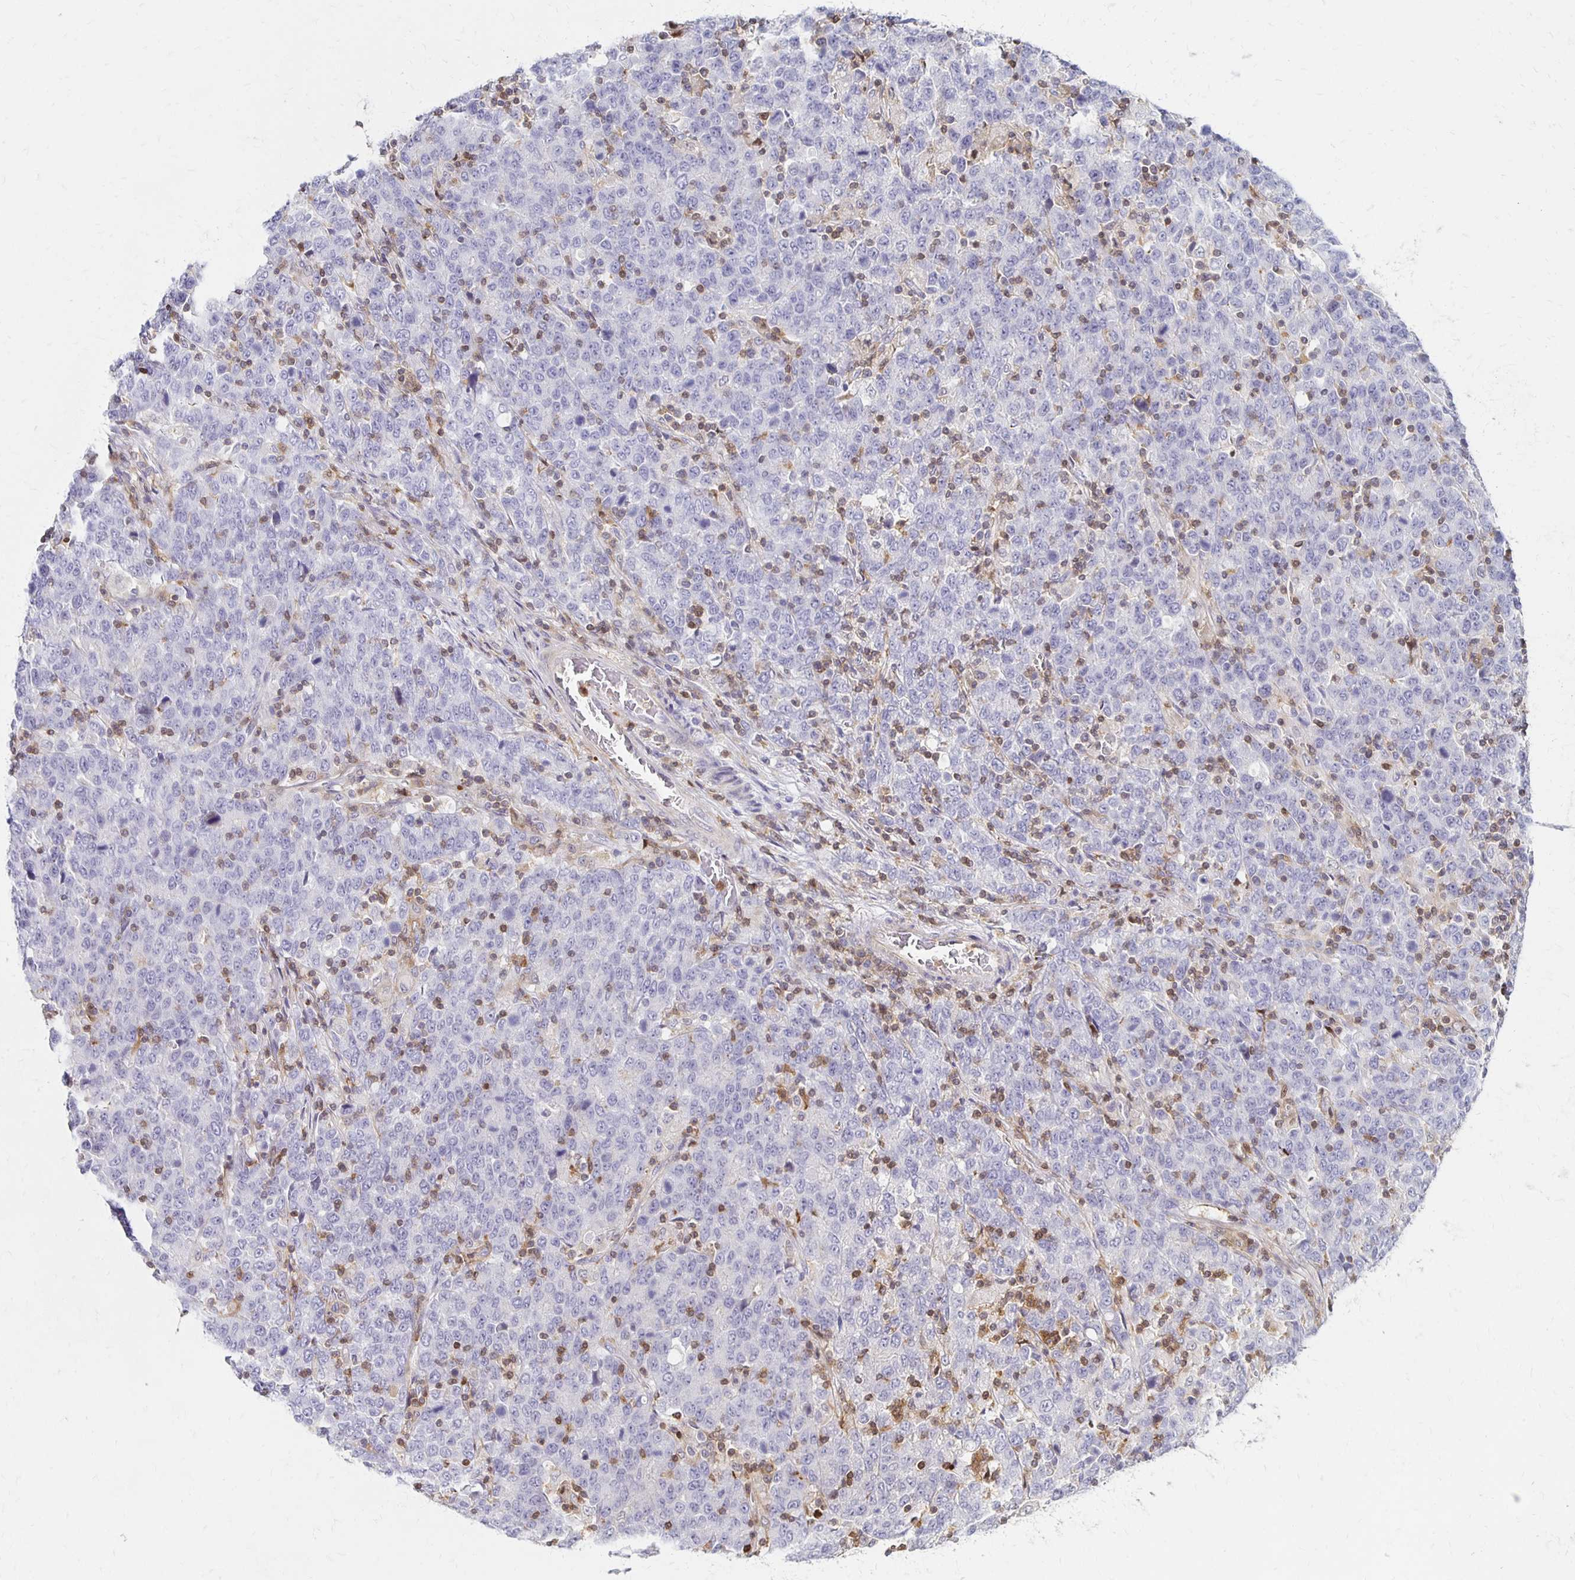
{"staining": {"intensity": "negative", "quantity": "none", "location": "none"}, "tissue": "stomach cancer", "cell_type": "Tumor cells", "image_type": "cancer", "snomed": [{"axis": "morphology", "description": "Adenocarcinoma, NOS"}, {"axis": "topography", "description": "Stomach, upper"}], "caption": "Adenocarcinoma (stomach) was stained to show a protein in brown. There is no significant positivity in tumor cells.", "gene": "CCL21", "patient": {"sex": "male", "age": 69}}